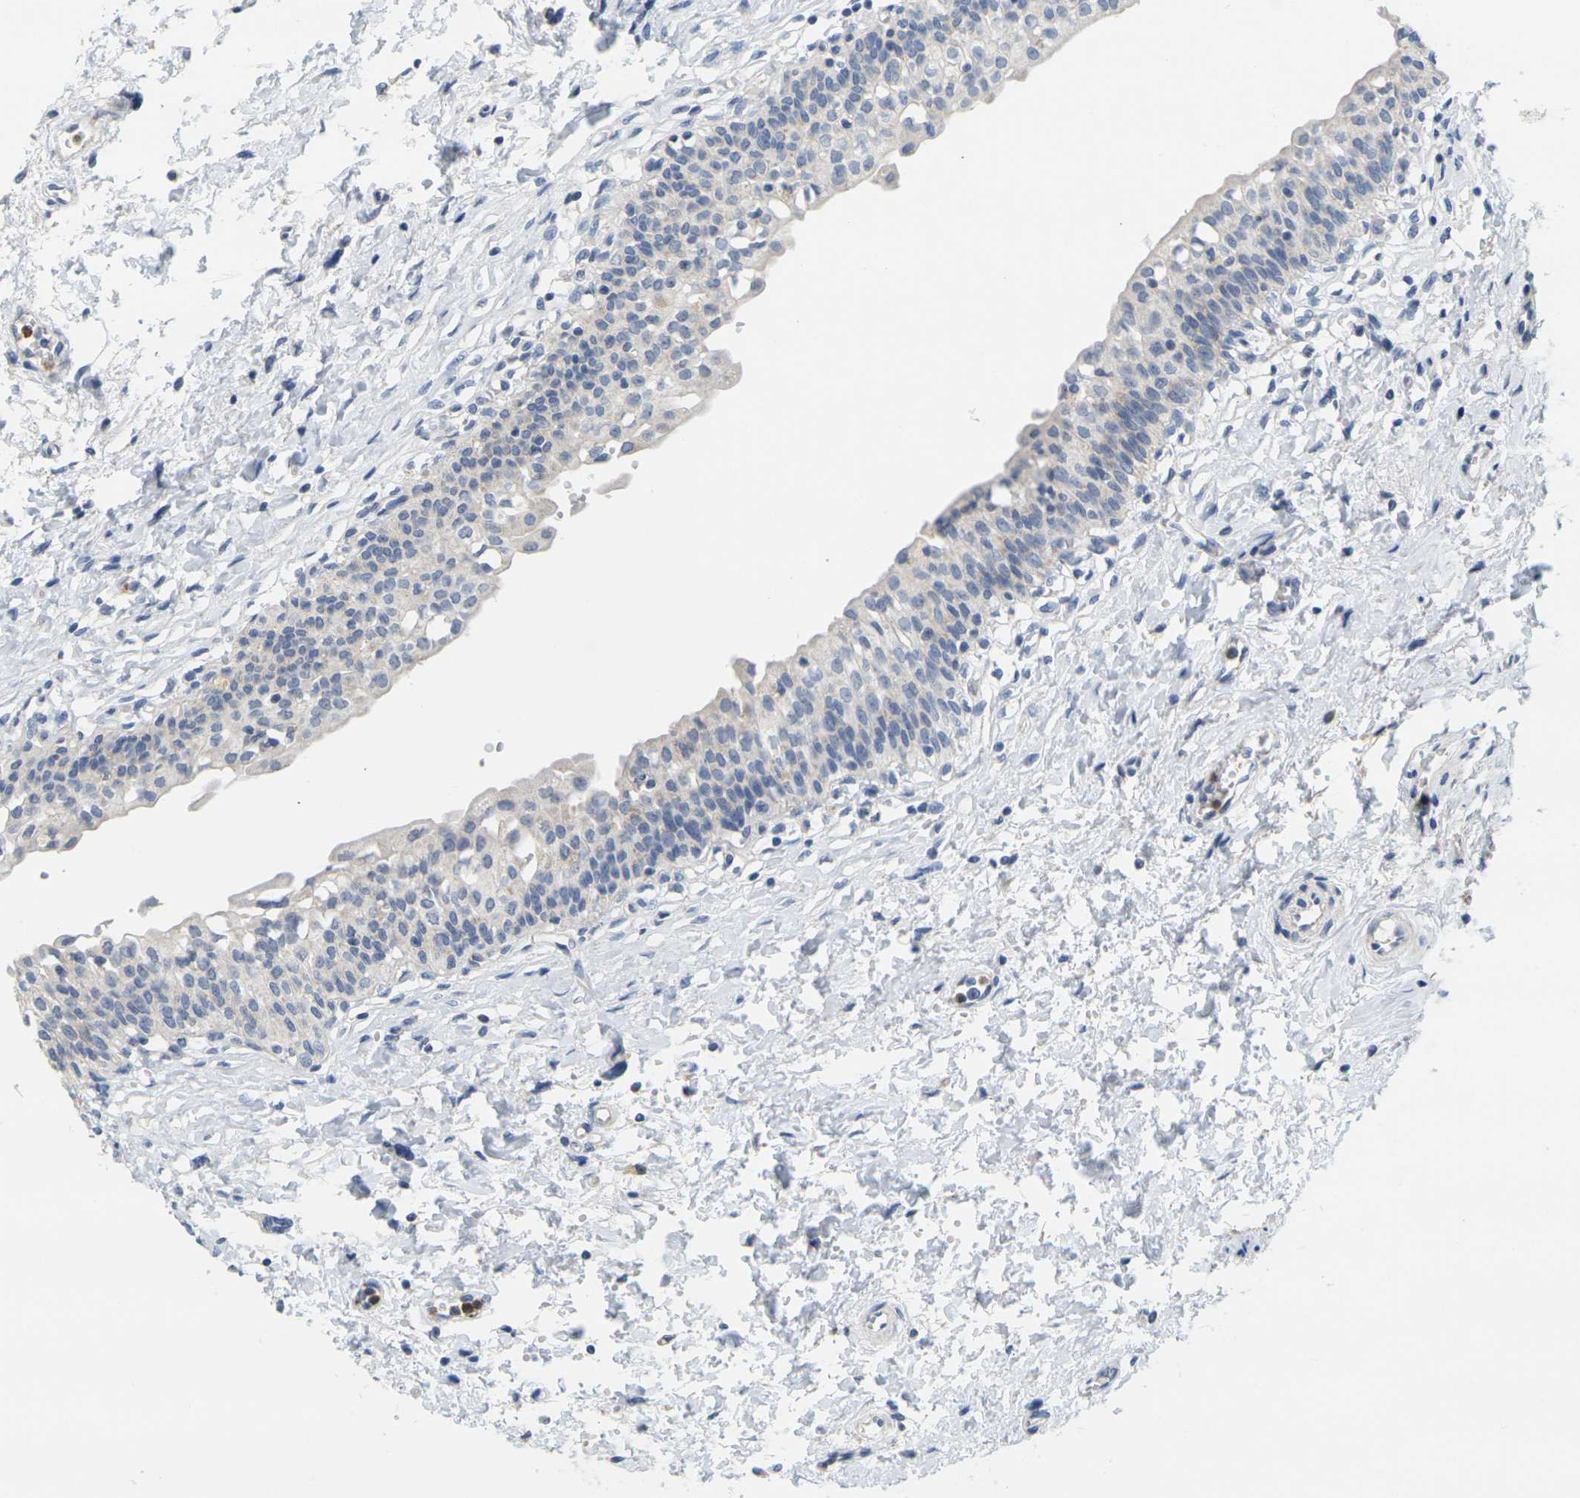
{"staining": {"intensity": "negative", "quantity": "none", "location": "none"}, "tissue": "urinary bladder", "cell_type": "Urothelial cells", "image_type": "normal", "snomed": [{"axis": "morphology", "description": "Normal tissue, NOS"}, {"axis": "topography", "description": "Urinary bladder"}], "caption": "Immunohistochemistry of benign human urinary bladder demonstrates no positivity in urothelial cells. (Immunohistochemistry (ihc), brightfield microscopy, high magnification).", "gene": "KLK5", "patient": {"sex": "male", "age": 55}}